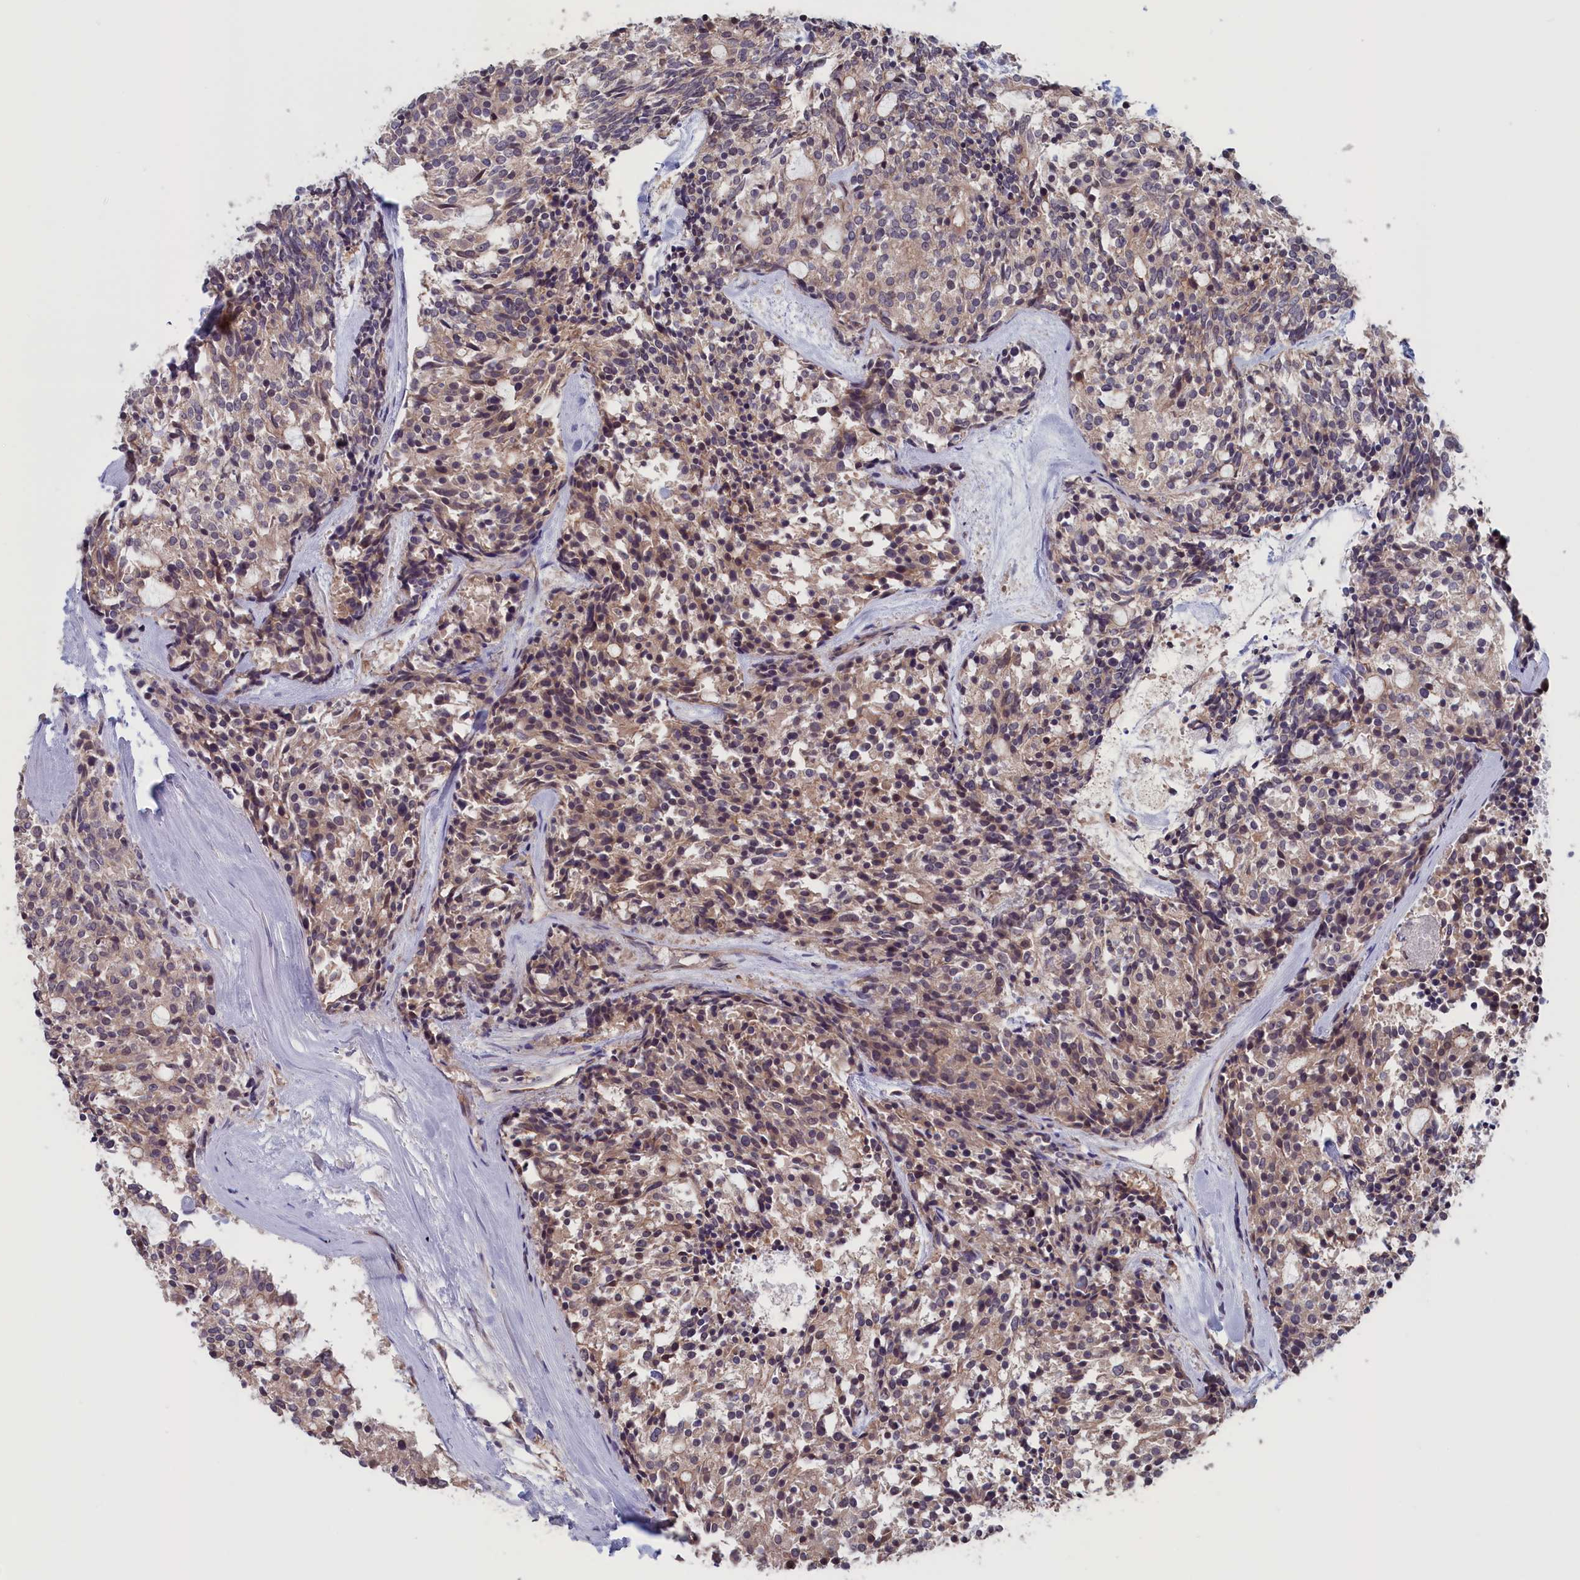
{"staining": {"intensity": "weak", "quantity": "25%-75%", "location": "cytoplasmic/membranous"}, "tissue": "carcinoid", "cell_type": "Tumor cells", "image_type": "cancer", "snomed": [{"axis": "morphology", "description": "Carcinoid, malignant, NOS"}, {"axis": "topography", "description": "Pancreas"}], "caption": "A micrograph of human carcinoid (malignant) stained for a protein demonstrates weak cytoplasmic/membranous brown staining in tumor cells.", "gene": "PLP2", "patient": {"sex": "female", "age": 54}}